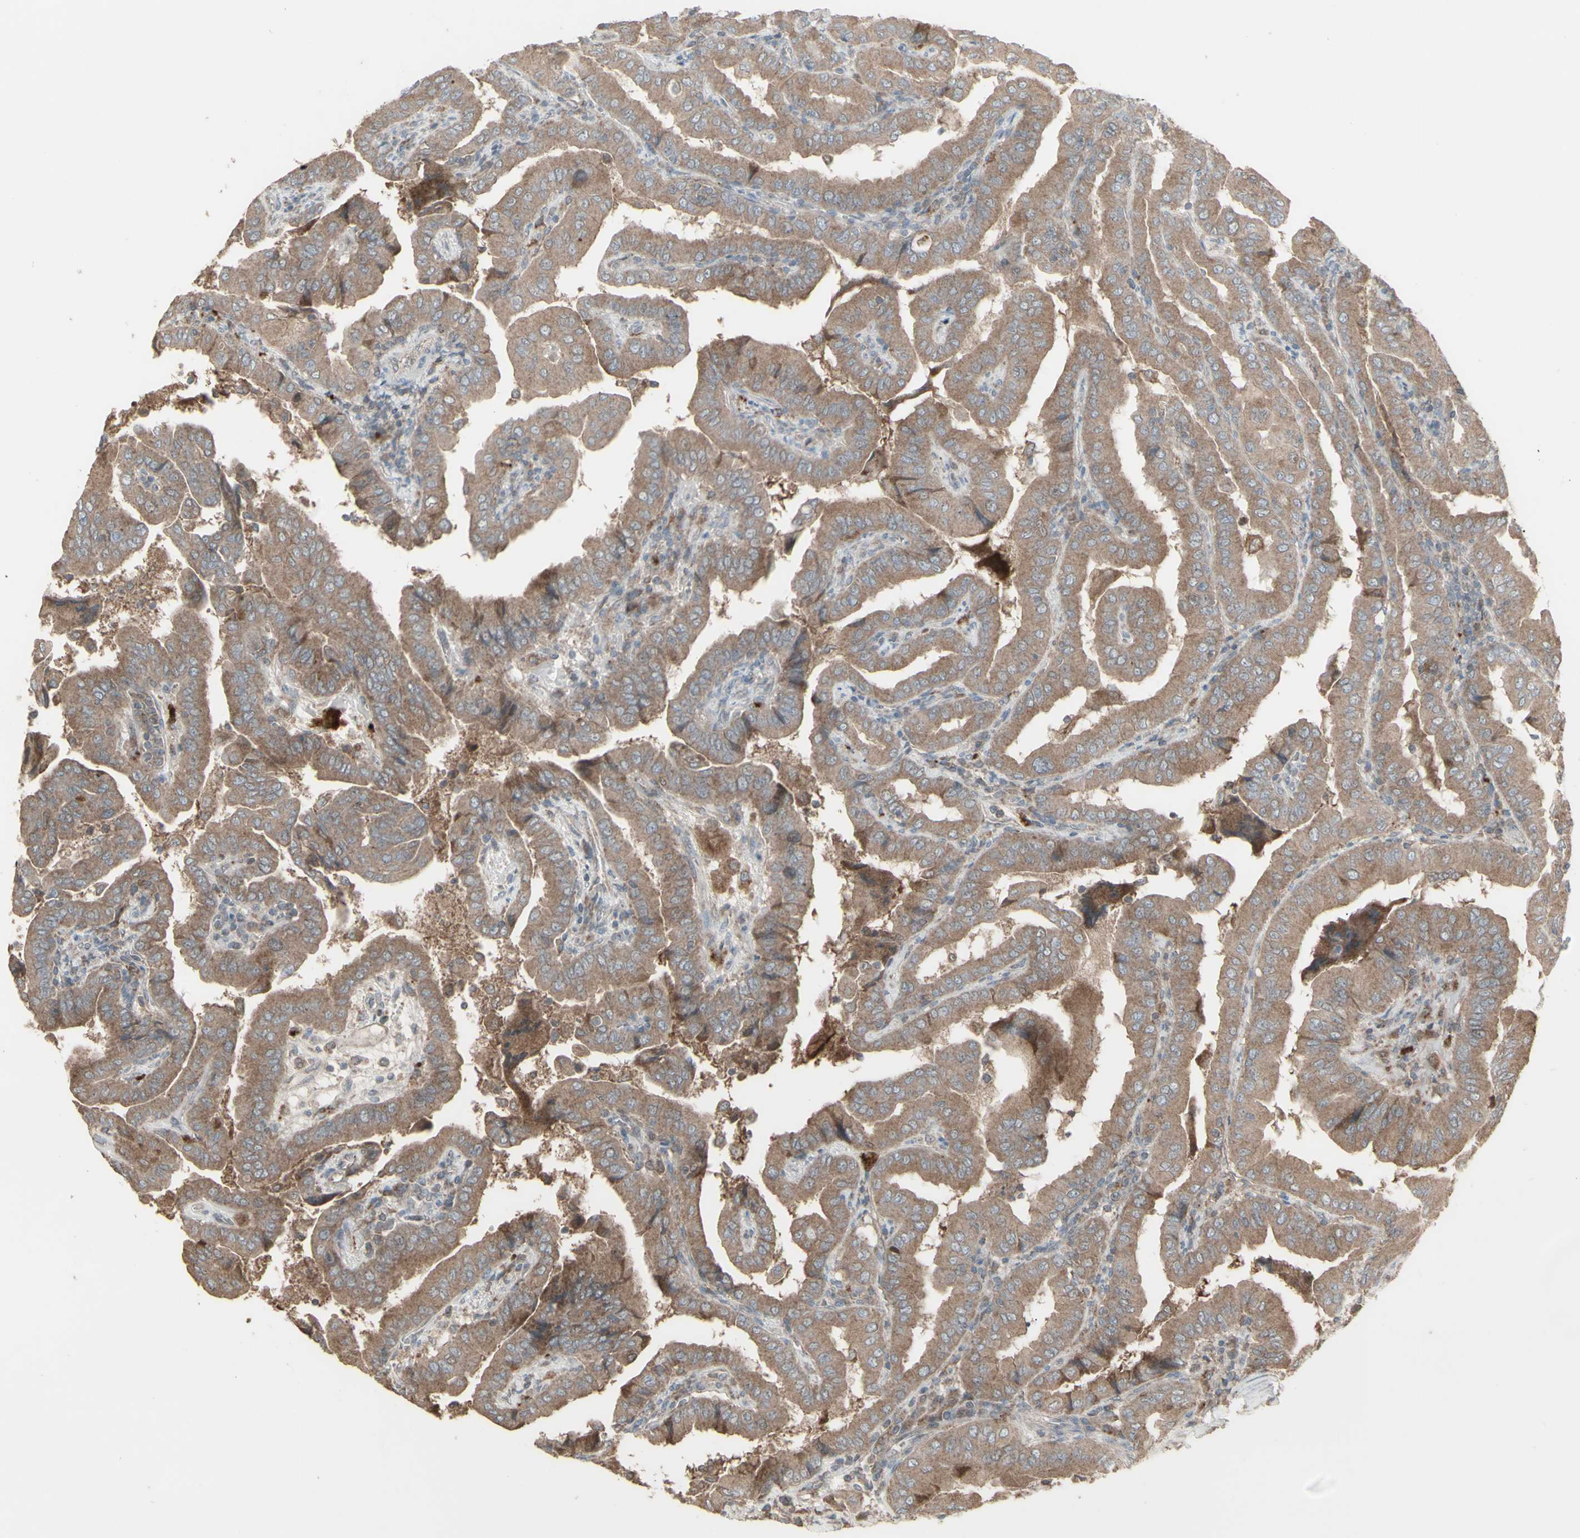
{"staining": {"intensity": "moderate", "quantity": ">75%", "location": "cytoplasmic/membranous"}, "tissue": "thyroid cancer", "cell_type": "Tumor cells", "image_type": "cancer", "snomed": [{"axis": "morphology", "description": "Papillary adenocarcinoma, NOS"}, {"axis": "topography", "description": "Thyroid gland"}], "caption": "Protein expression analysis of thyroid cancer displays moderate cytoplasmic/membranous staining in about >75% of tumor cells.", "gene": "RNASEL", "patient": {"sex": "male", "age": 33}}